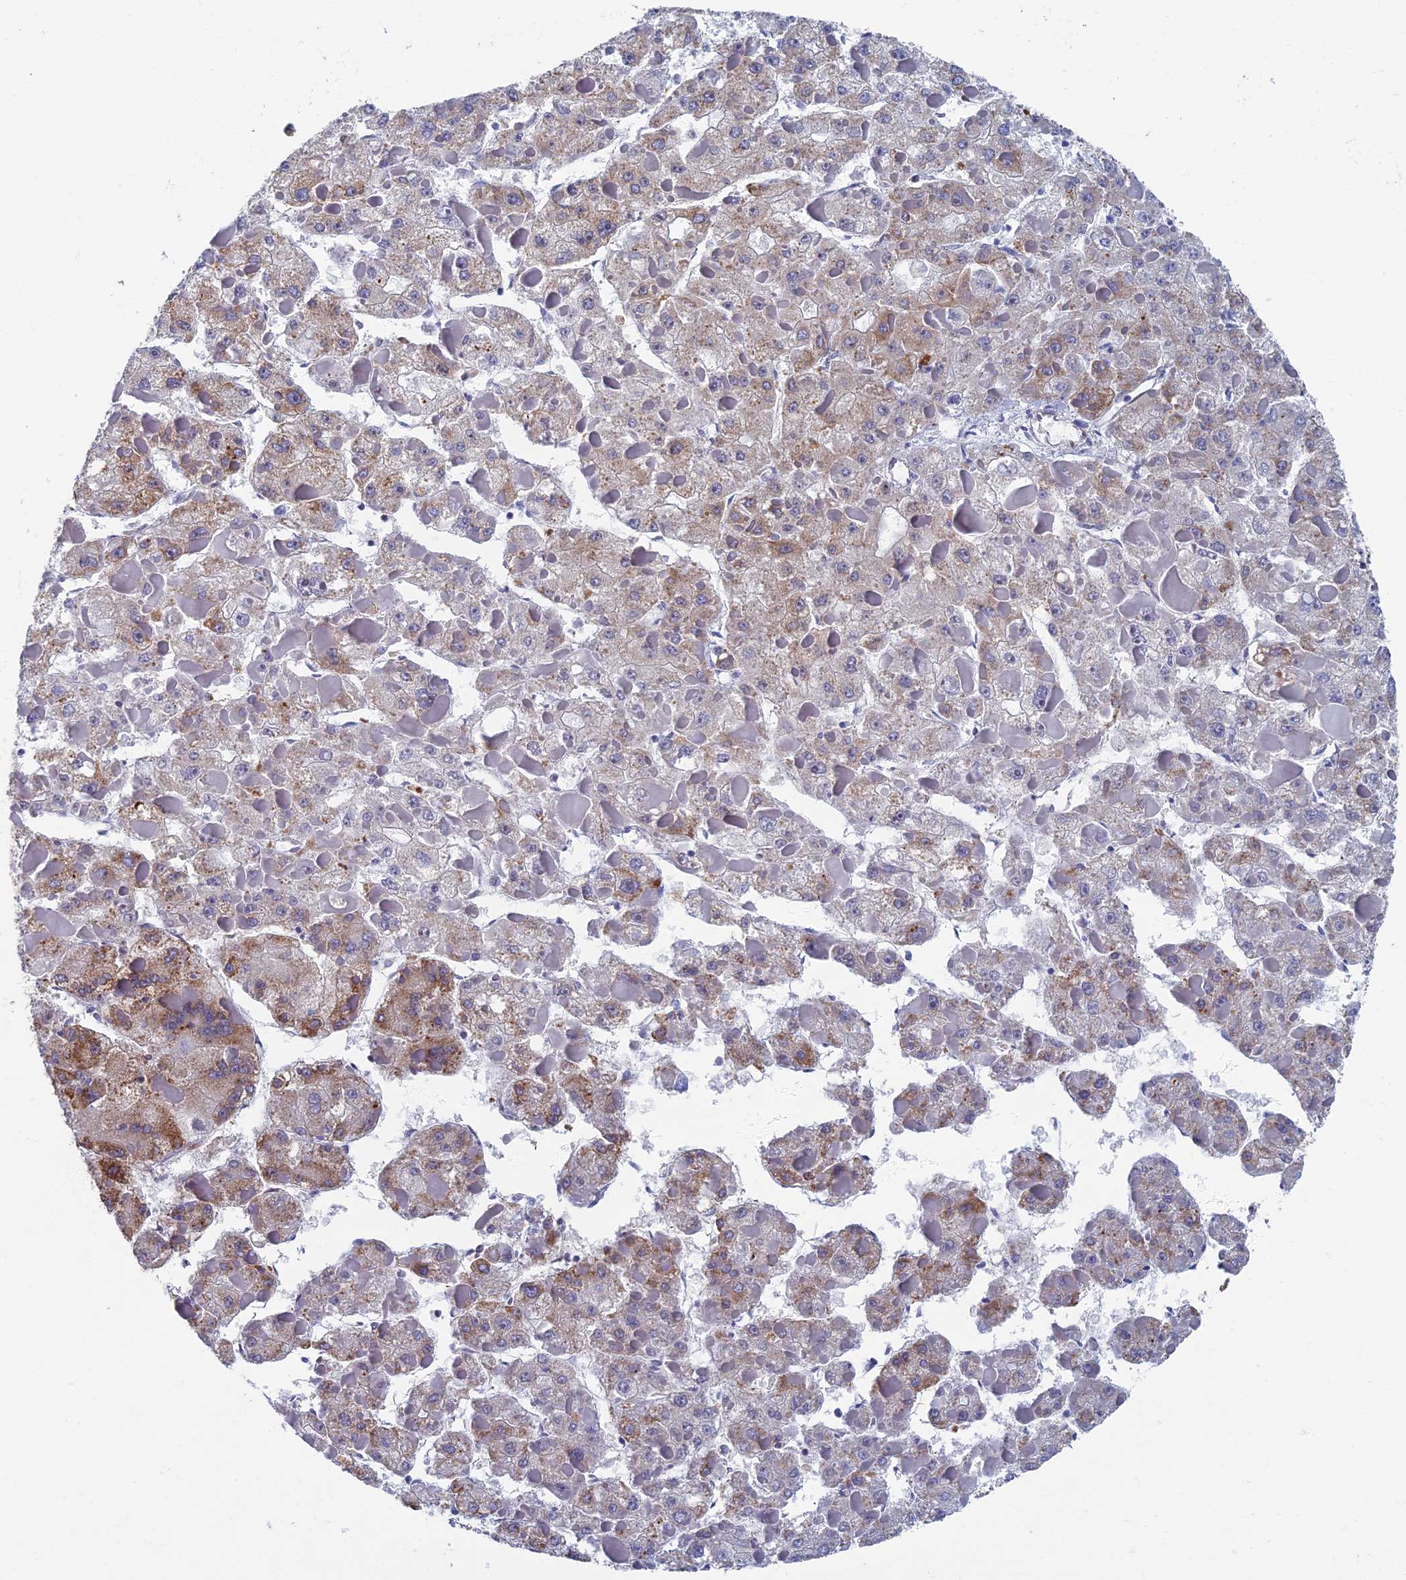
{"staining": {"intensity": "moderate", "quantity": "<25%", "location": "cytoplasmic/membranous"}, "tissue": "liver cancer", "cell_type": "Tumor cells", "image_type": "cancer", "snomed": [{"axis": "morphology", "description": "Carcinoma, Hepatocellular, NOS"}, {"axis": "topography", "description": "Liver"}], "caption": "This is a photomicrograph of immunohistochemistry staining of liver cancer (hepatocellular carcinoma), which shows moderate staining in the cytoplasmic/membranous of tumor cells.", "gene": "YBX1", "patient": {"sex": "female", "age": 73}}